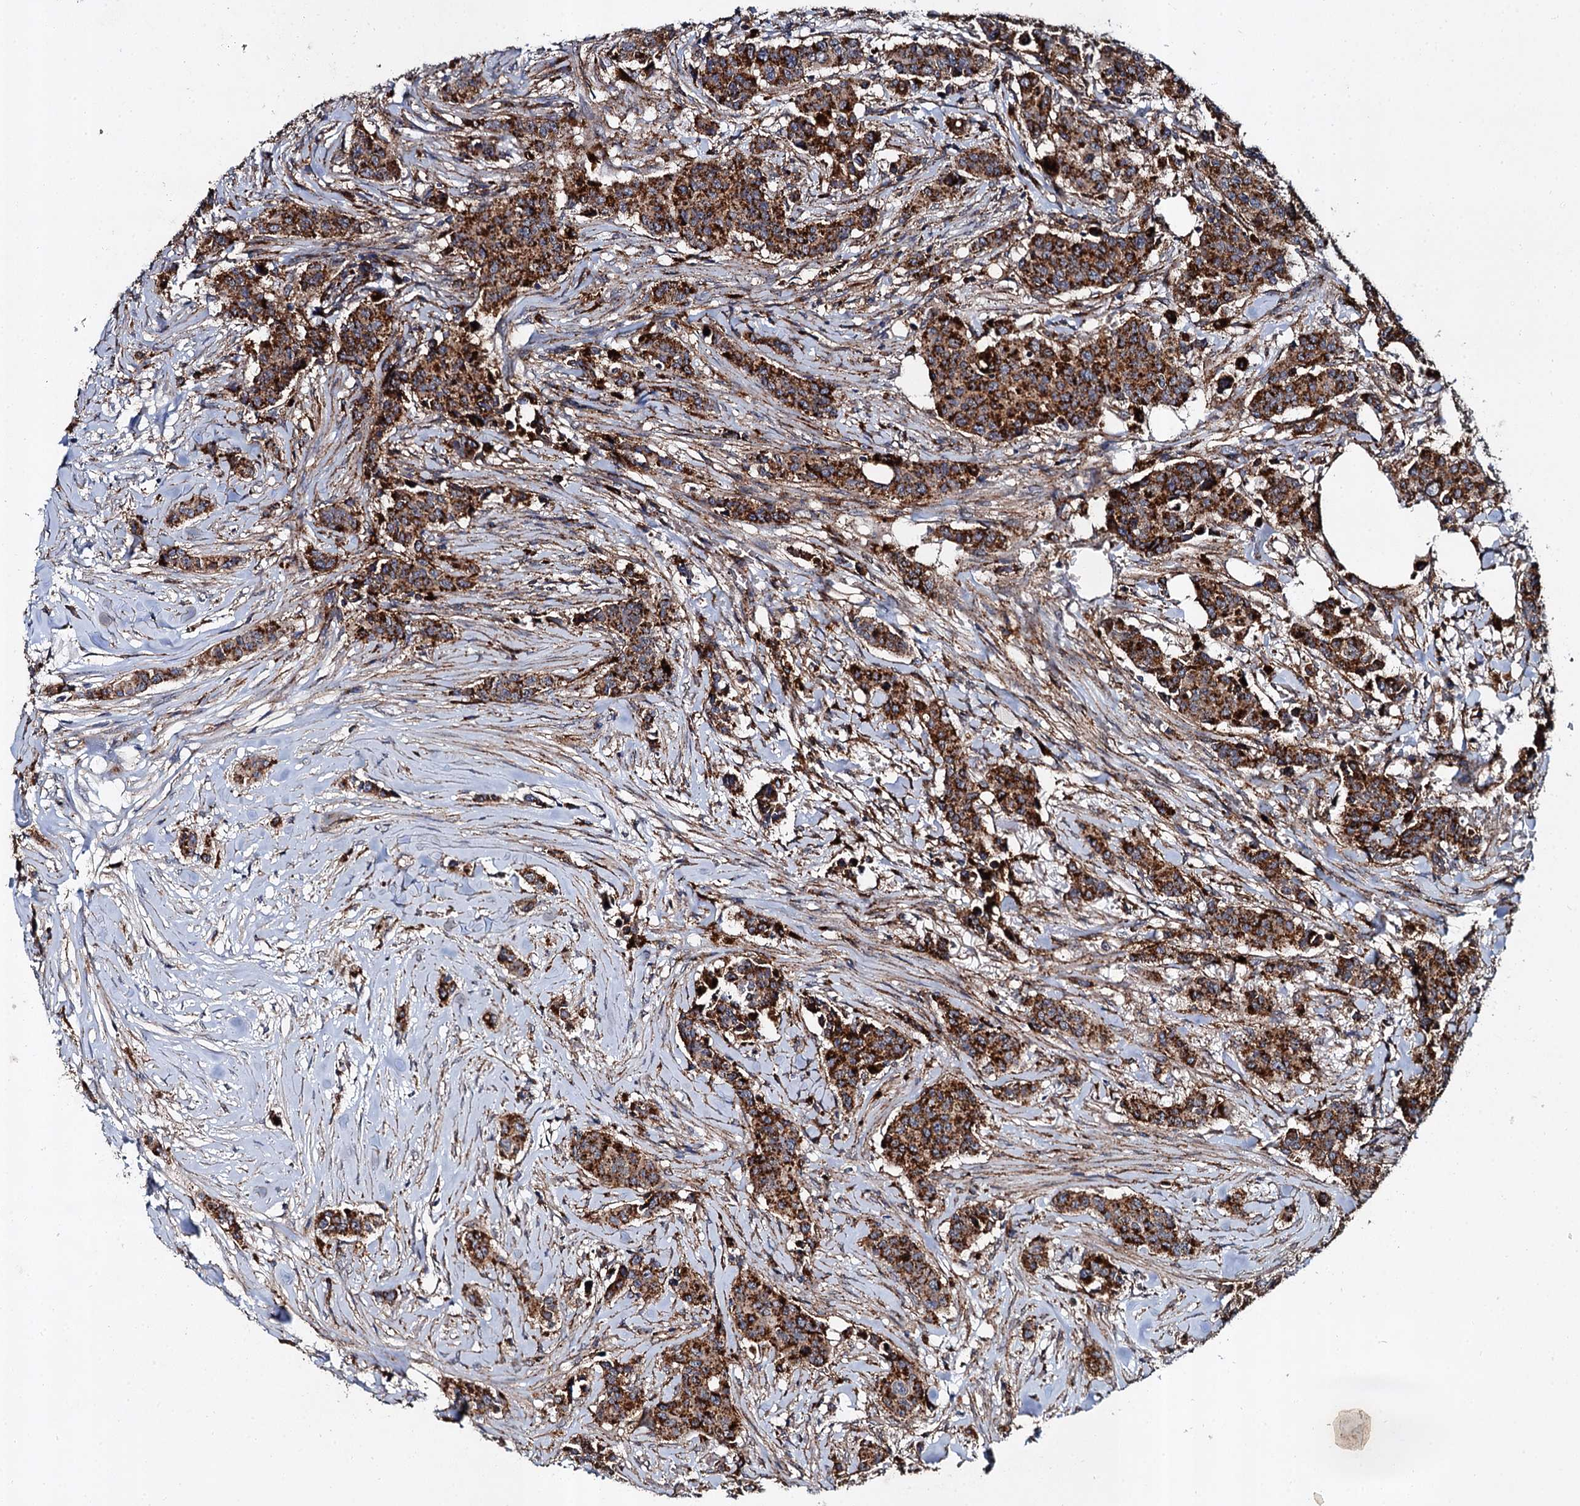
{"staining": {"intensity": "strong", "quantity": ">75%", "location": "cytoplasmic/membranous"}, "tissue": "breast cancer", "cell_type": "Tumor cells", "image_type": "cancer", "snomed": [{"axis": "morphology", "description": "Duct carcinoma"}, {"axis": "topography", "description": "Breast"}], "caption": "Human invasive ductal carcinoma (breast) stained with a brown dye exhibits strong cytoplasmic/membranous positive positivity in about >75% of tumor cells.", "gene": "GBA1", "patient": {"sex": "female", "age": 40}}